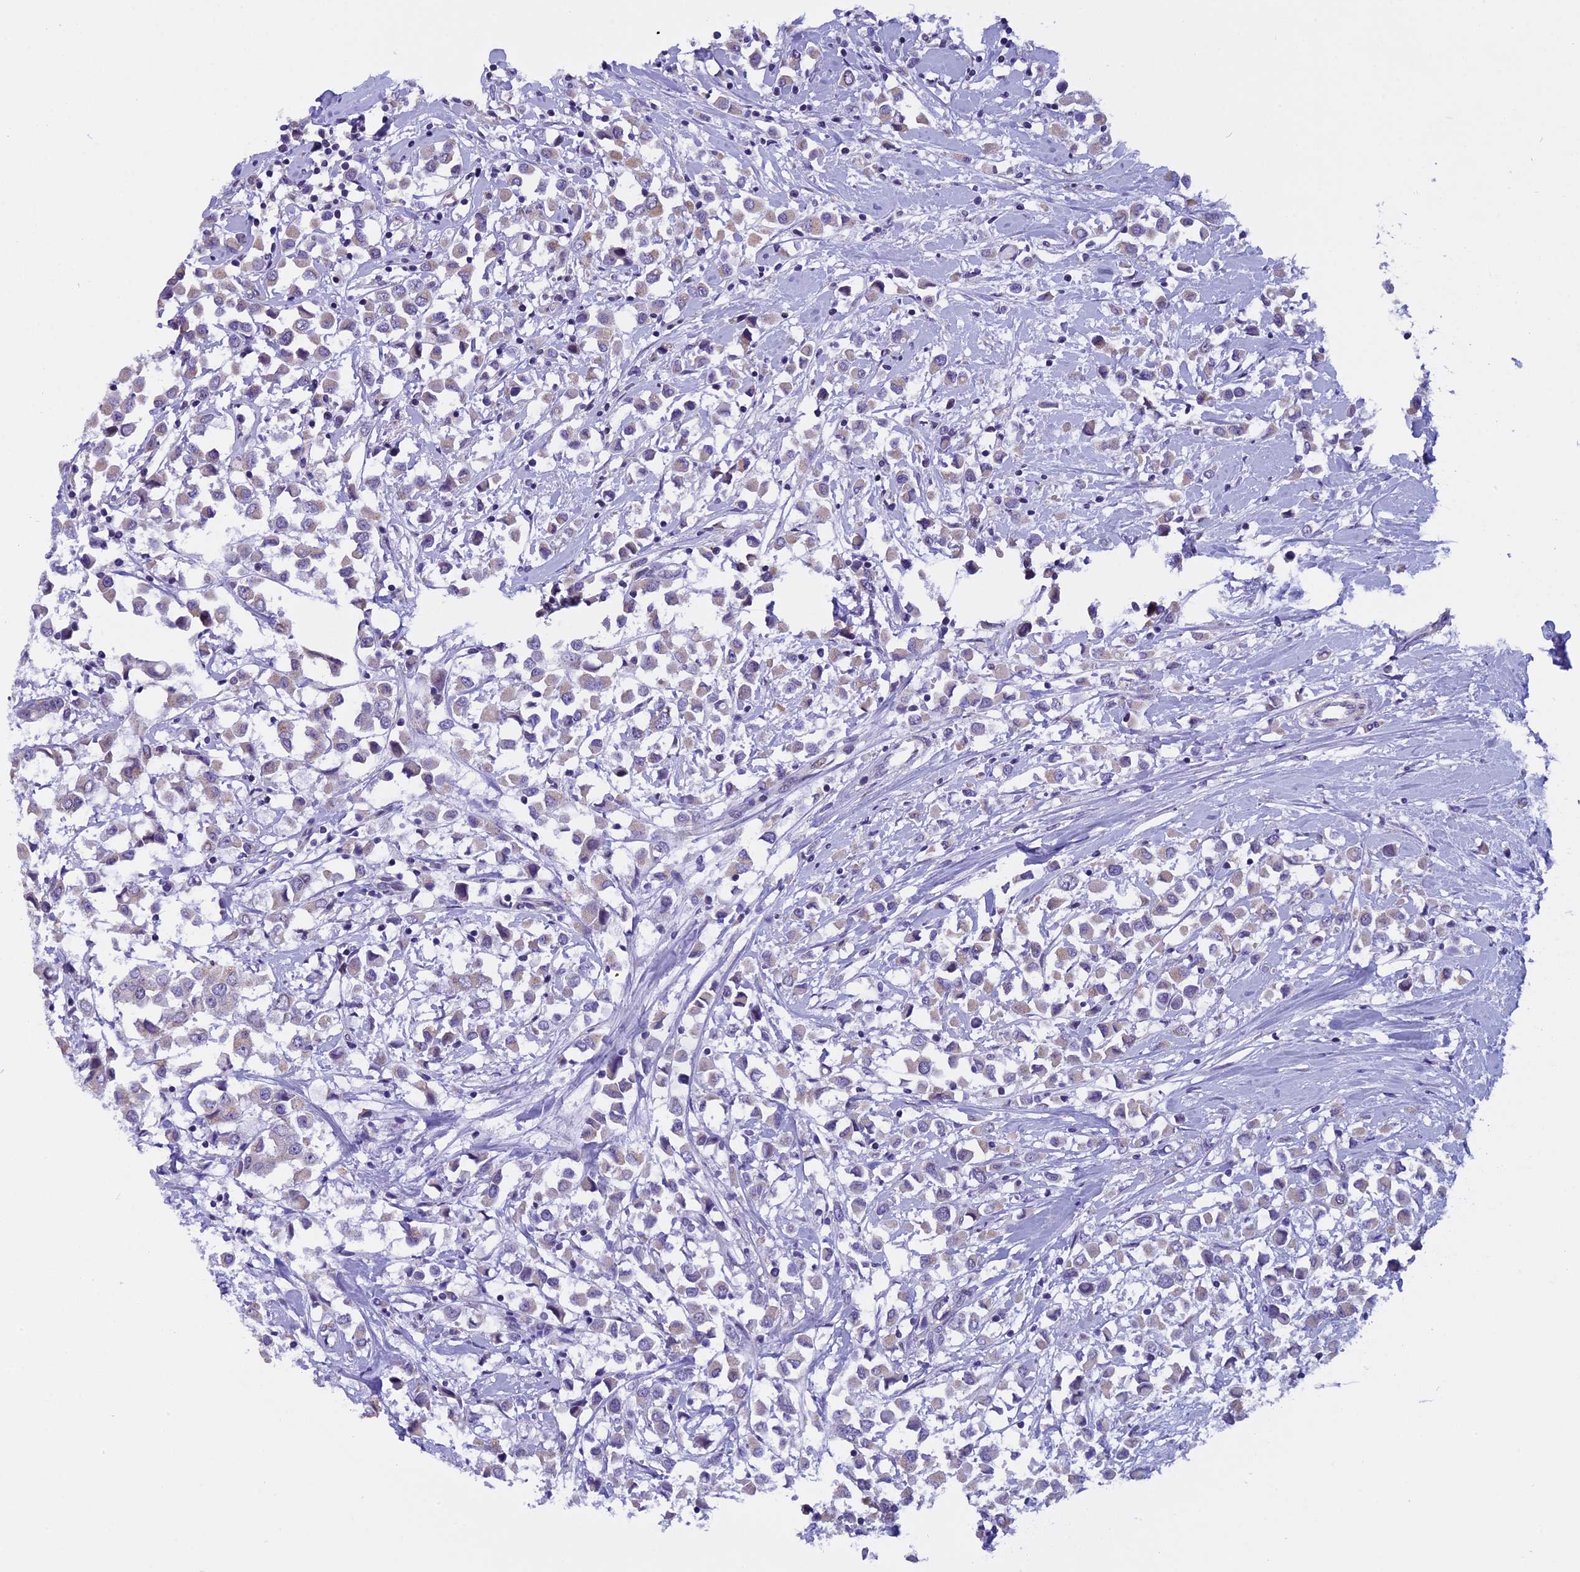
{"staining": {"intensity": "weak", "quantity": "25%-75%", "location": "cytoplasmic/membranous"}, "tissue": "breast cancer", "cell_type": "Tumor cells", "image_type": "cancer", "snomed": [{"axis": "morphology", "description": "Duct carcinoma"}, {"axis": "topography", "description": "Breast"}], "caption": "Tumor cells demonstrate low levels of weak cytoplasmic/membranous expression in about 25%-75% of cells in human breast cancer (intraductal carcinoma). (DAB = brown stain, brightfield microscopy at high magnification).", "gene": "ZNF317", "patient": {"sex": "female", "age": 61}}